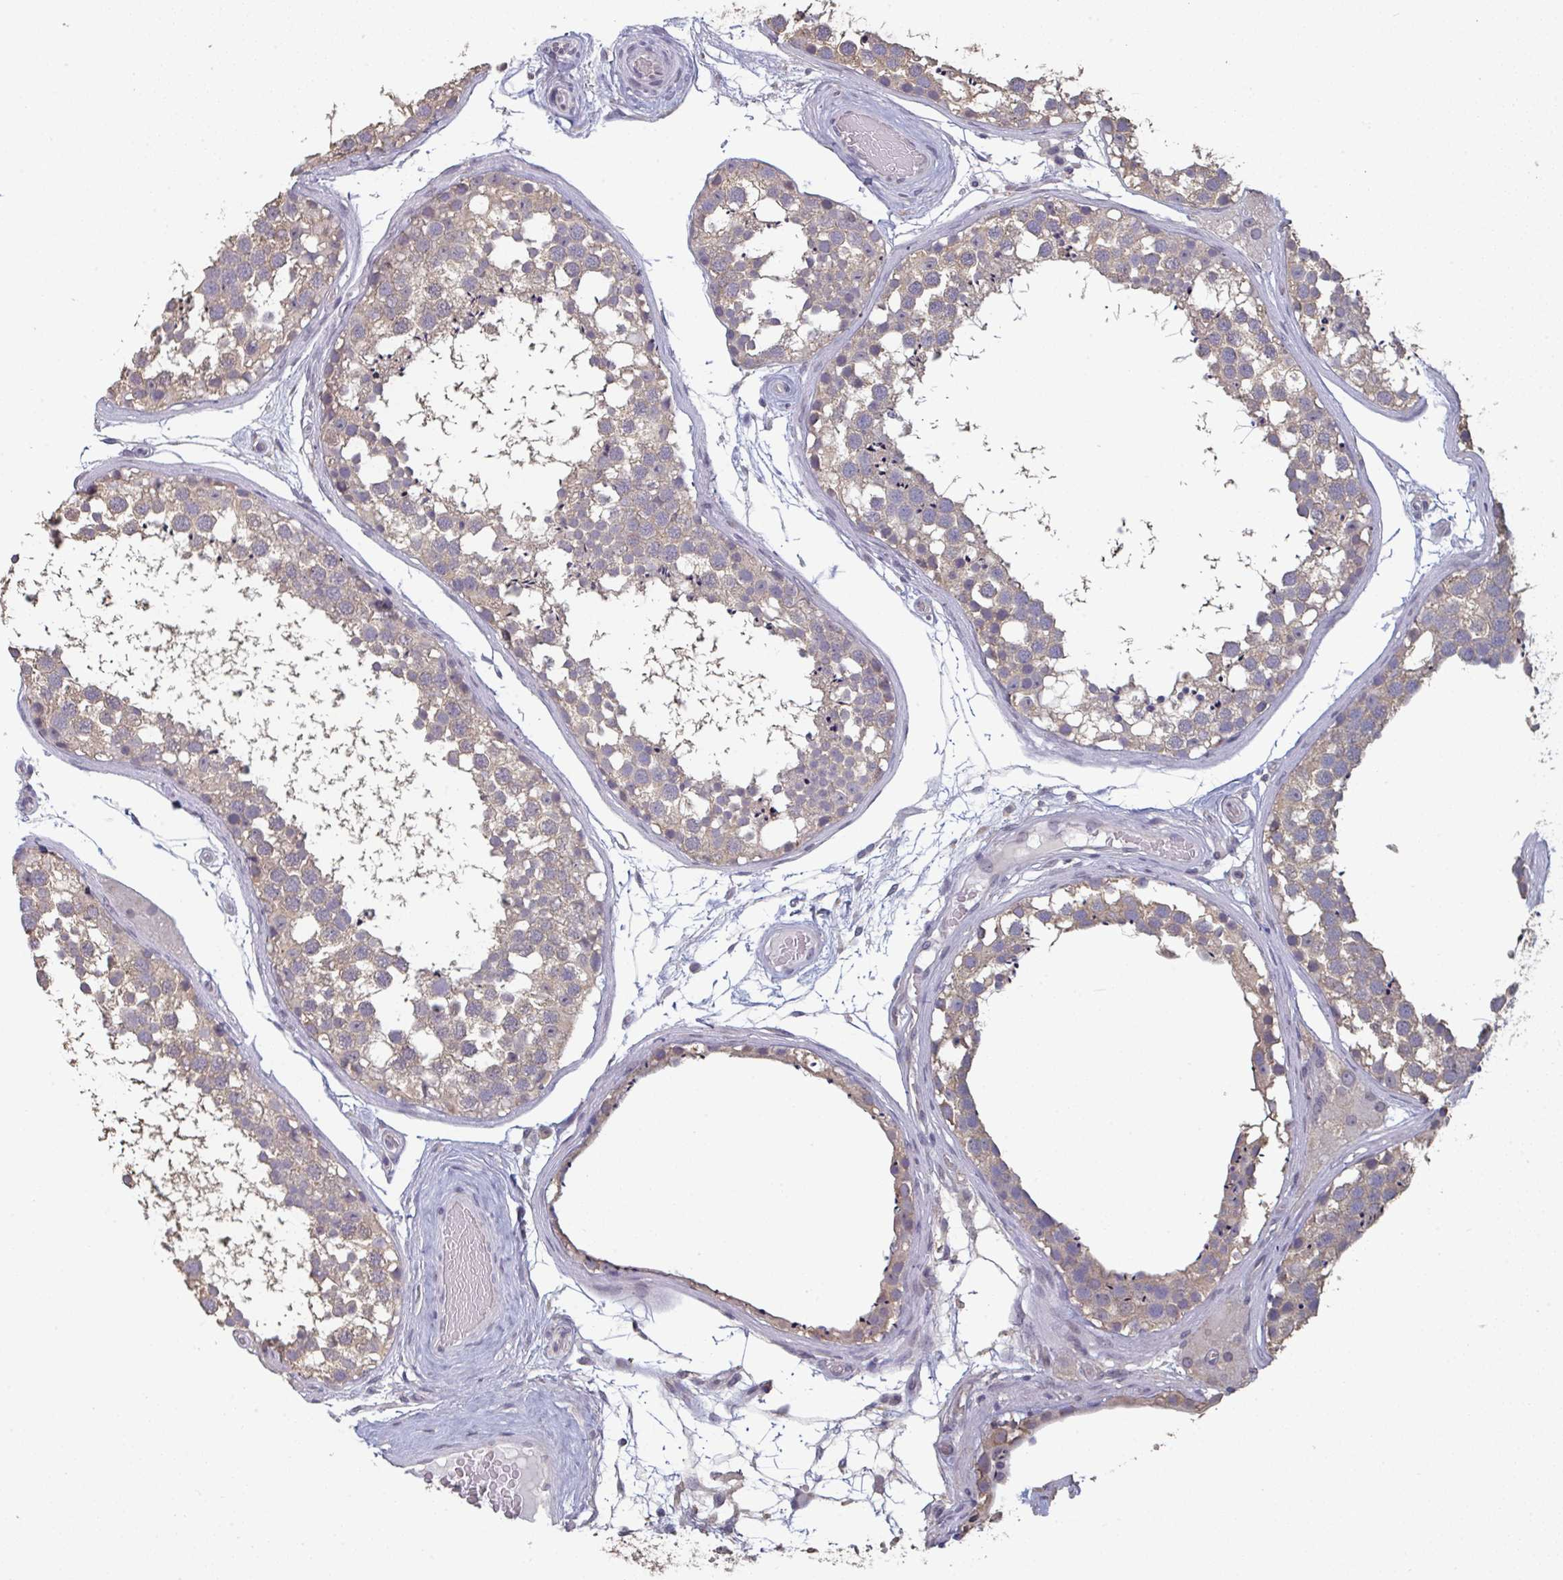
{"staining": {"intensity": "weak", "quantity": ">75%", "location": "cytoplasmic/membranous"}, "tissue": "testis", "cell_type": "Cells in seminiferous ducts", "image_type": "normal", "snomed": [{"axis": "morphology", "description": "Normal tissue, NOS"}, {"axis": "morphology", "description": "Seminoma, NOS"}, {"axis": "topography", "description": "Testis"}], "caption": "IHC micrograph of normal testis stained for a protein (brown), which exhibits low levels of weak cytoplasmic/membranous positivity in approximately >75% of cells in seminiferous ducts.", "gene": "LIX1", "patient": {"sex": "male", "age": 65}}